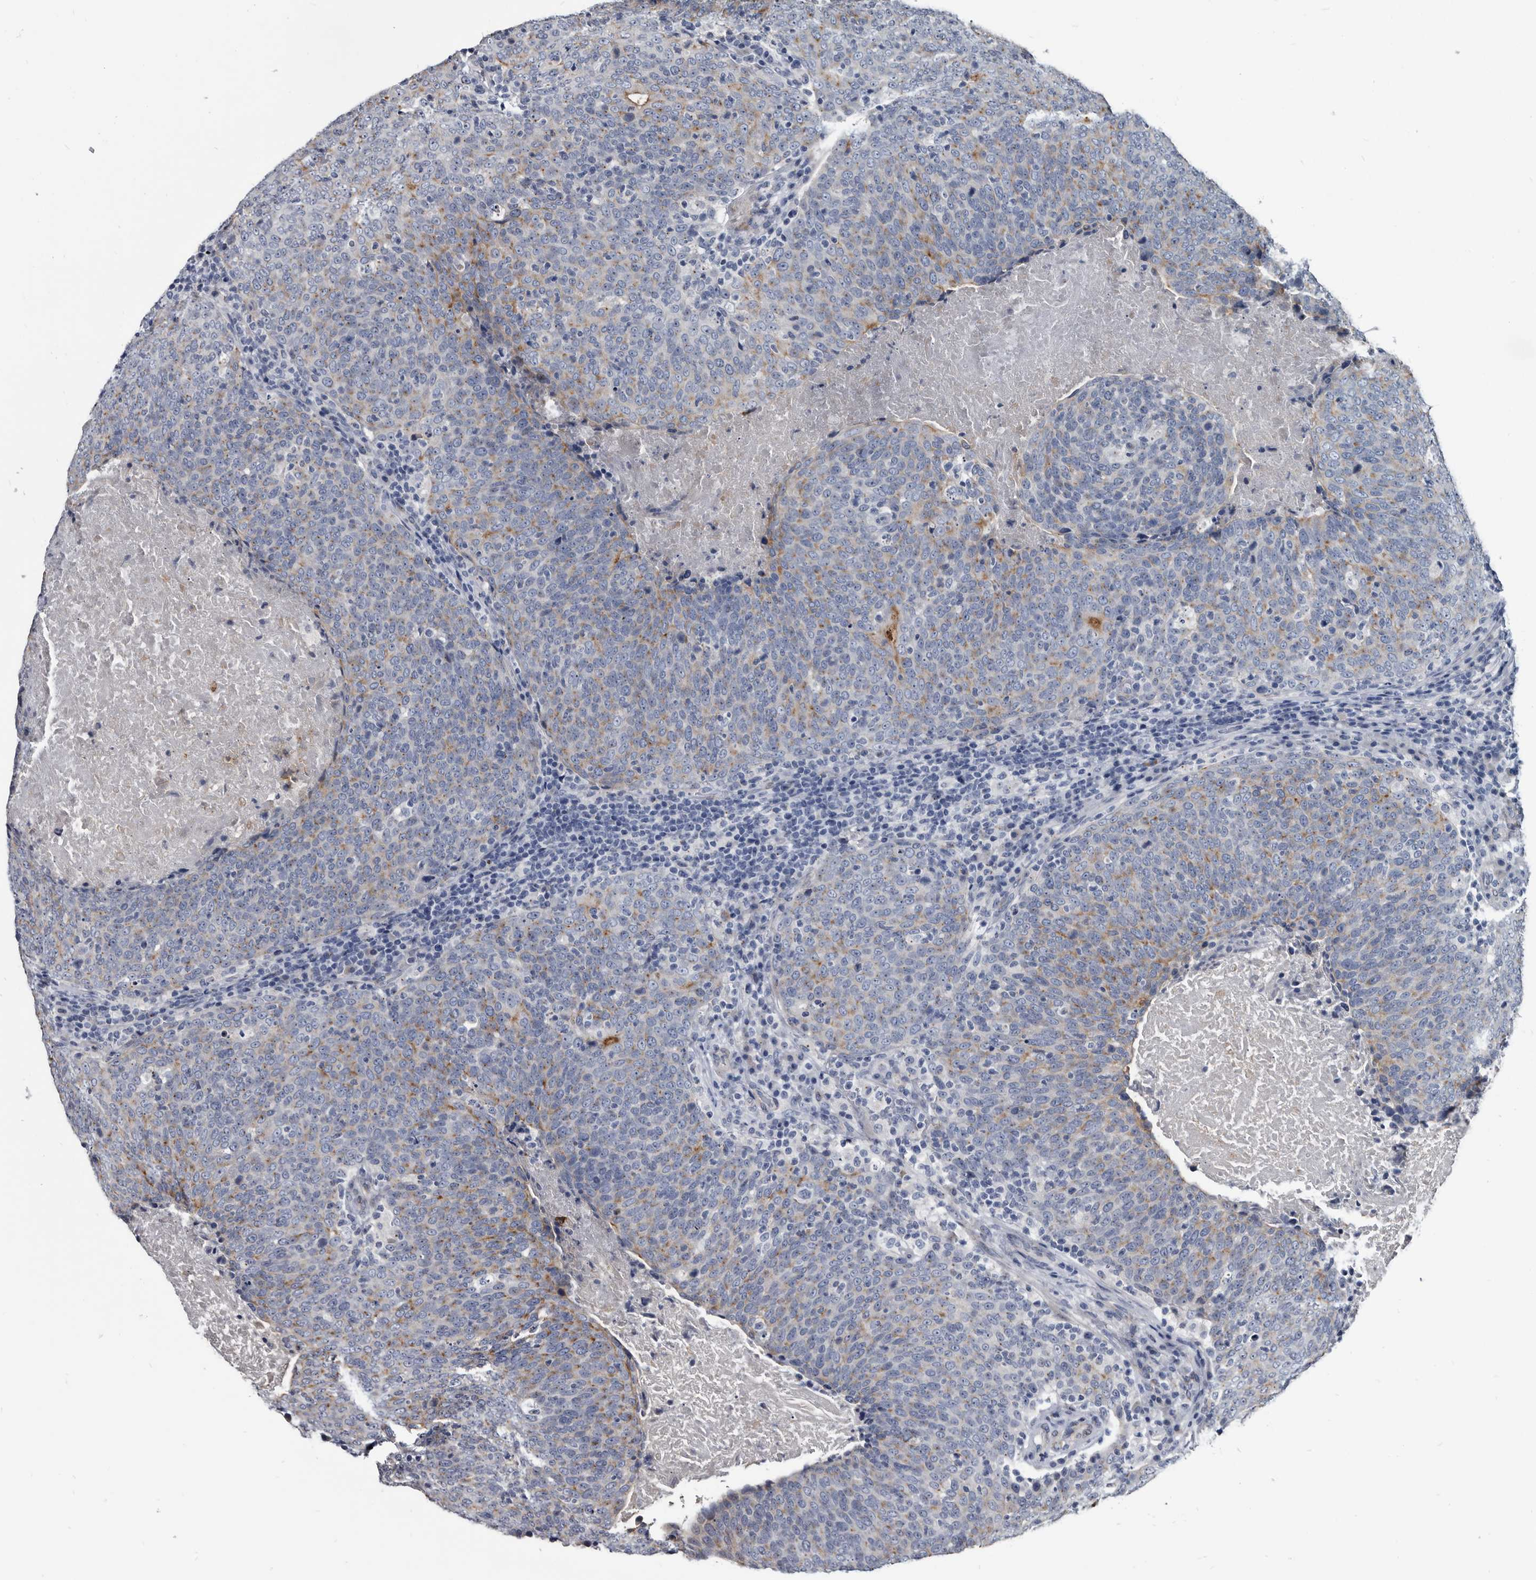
{"staining": {"intensity": "moderate", "quantity": "<25%", "location": "cytoplasmic/membranous"}, "tissue": "head and neck cancer", "cell_type": "Tumor cells", "image_type": "cancer", "snomed": [{"axis": "morphology", "description": "Squamous cell carcinoma, NOS"}, {"axis": "morphology", "description": "Squamous cell carcinoma, metastatic, NOS"}, {"axis": "topography", "description": "Lymph node"}, {"axis": "topography", "description": "Head-Neck"}], "caption": "Tumor cells show low levels of moderate cytoplasmic/membranous staining in about <25% of cells in squamous cell carcinoma (head and neck). Ihc stains the protein of interest in brown and the nuclei are stained blue.", "gene": "PRSS8", "patient": {"sex": "male", "age": 62}}